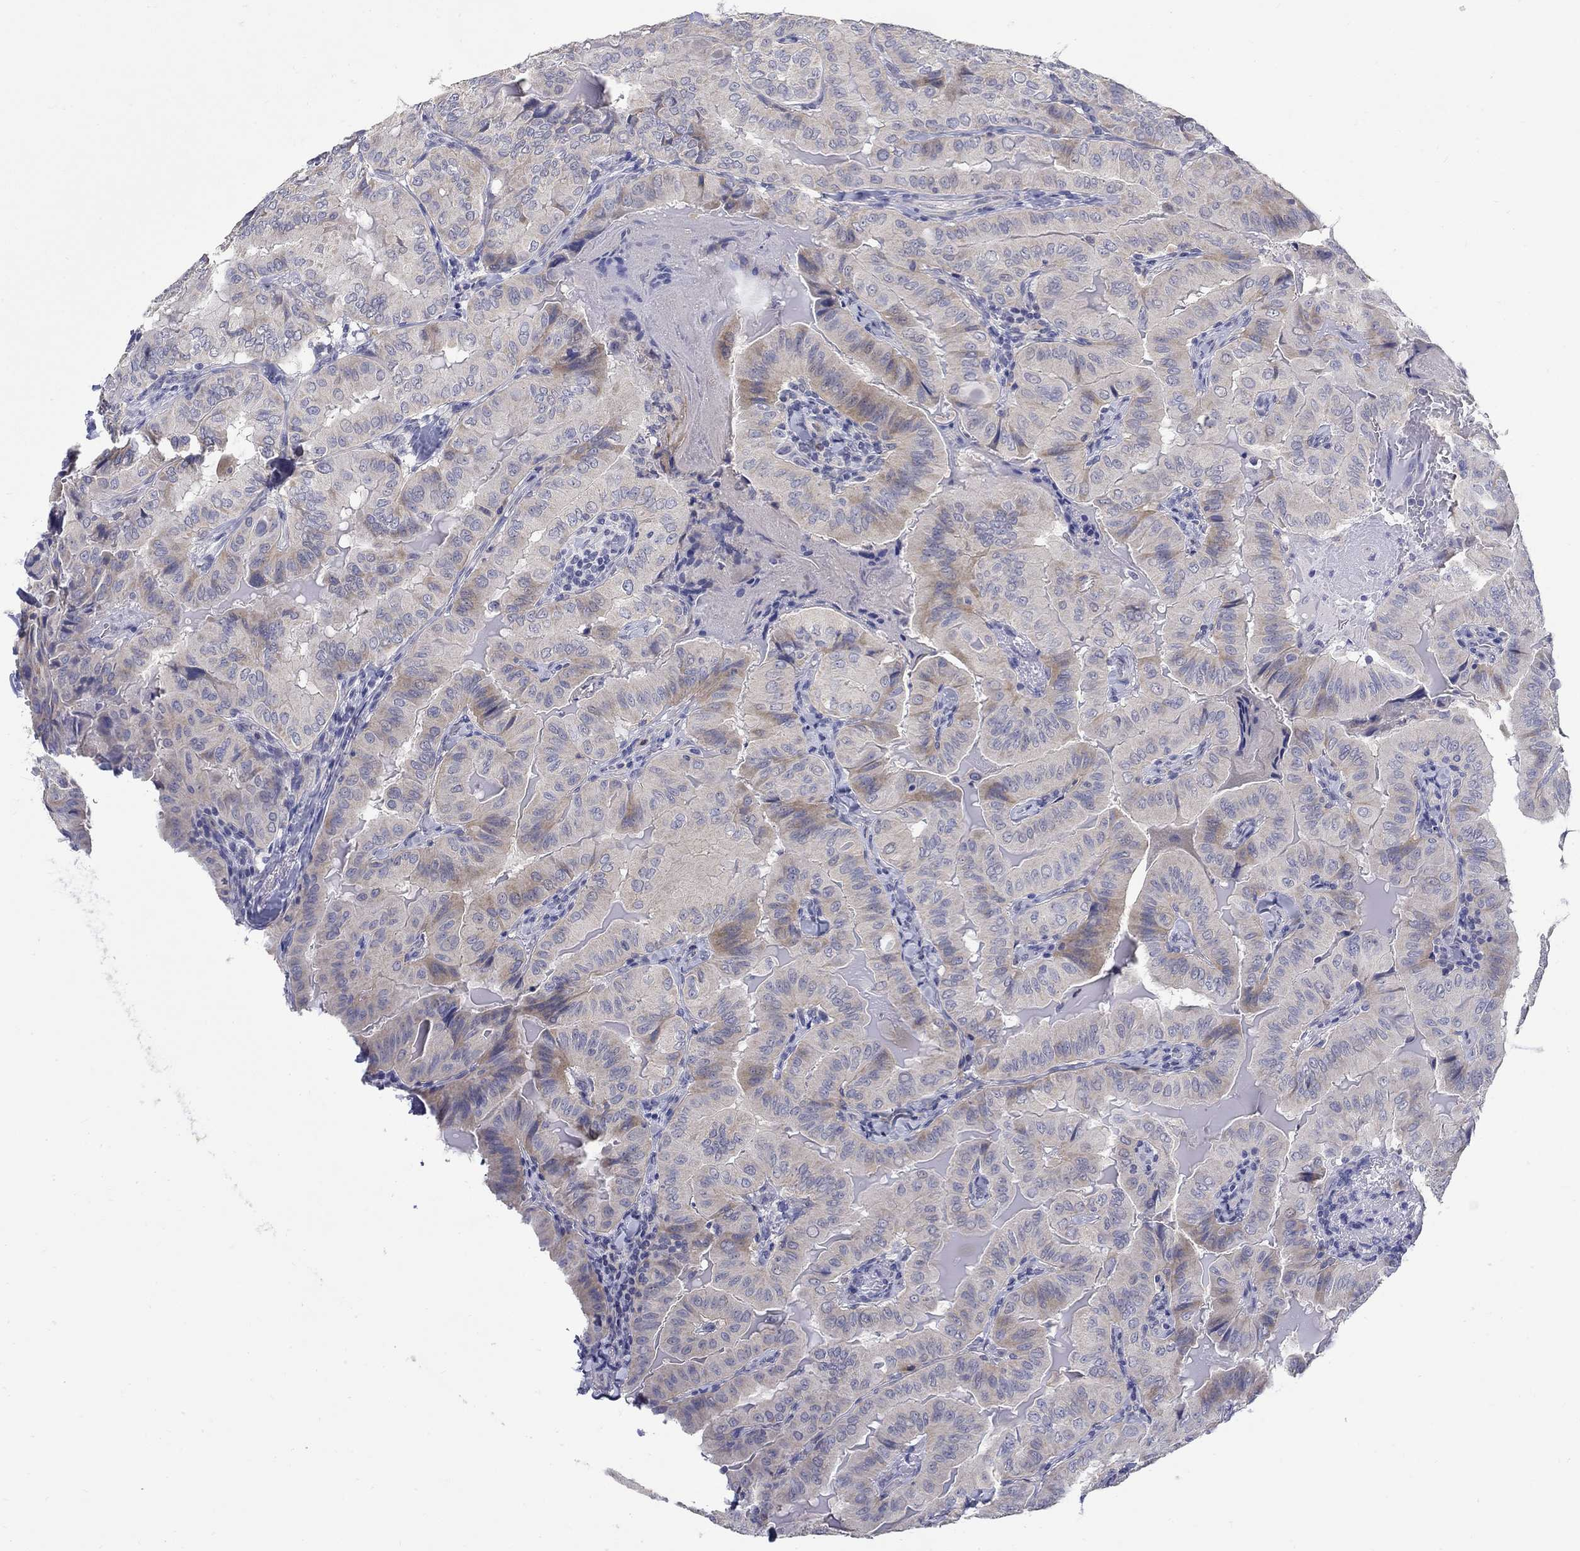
{"staining": {"intensity": "weak", "quantity": "<25%", "location": "cytoplasmic/membranous"}, "tissue": "thyroid cancer", "cell_type": "Tumor cells", "image_type": "cancer", "snomed": [{"axis": "morphology", "description": "Papillary adenocarcinoma, NOS"}, {"axis": "topography", "description": "Thyroid gland"}], "caption": "Immunohistochemistry (IHC) micrograph of thyroid cancer stained for a protein (brown), which demonstrates no expression in tumor cells. (DAB immunohistochemistry (IHC) with hematoxylin counter stain).", "gene": "ABCA4", "patient": {"sex": "female", "age": 68}}